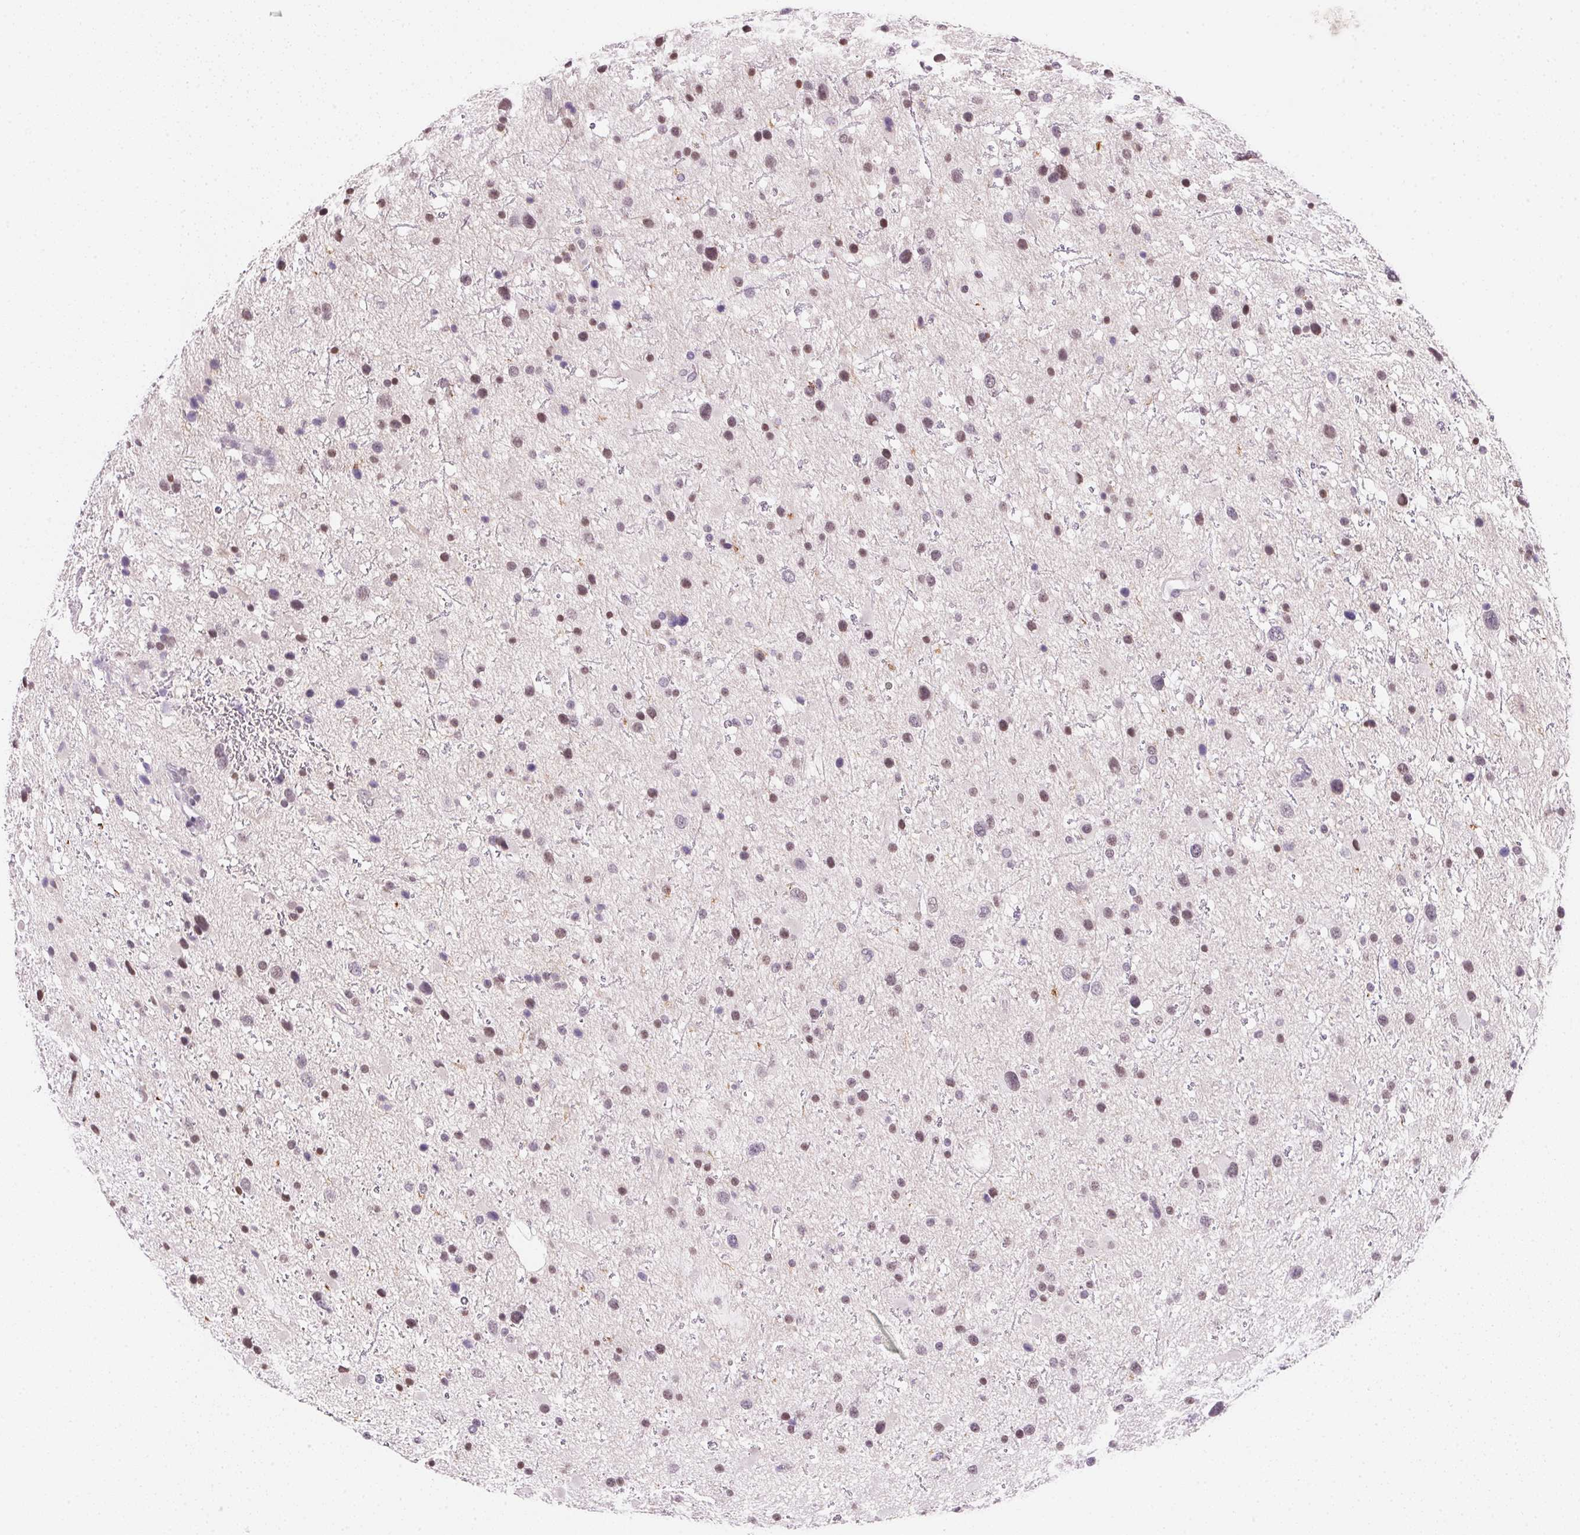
{"staining": {"intensity": "weak", "quantity": "25%-75%", "location": "nuclear"}, "tissue": "glioma", "cell_type": "Tumor cells", "image_type": "cancer", "snomed": [{"axis": "morphology", "description": "Glioma, malignant, Low grade"}, {"axis": "topography", "description": "Brain"}], "caption": "About 25%-75% of tumor cells in human glioma demonstrate weak nuclear protein positivity as visualized by brown immunohistochemical staining.", "gene": "FNDC4", "patient": {"sex": "female", "age": 32}}